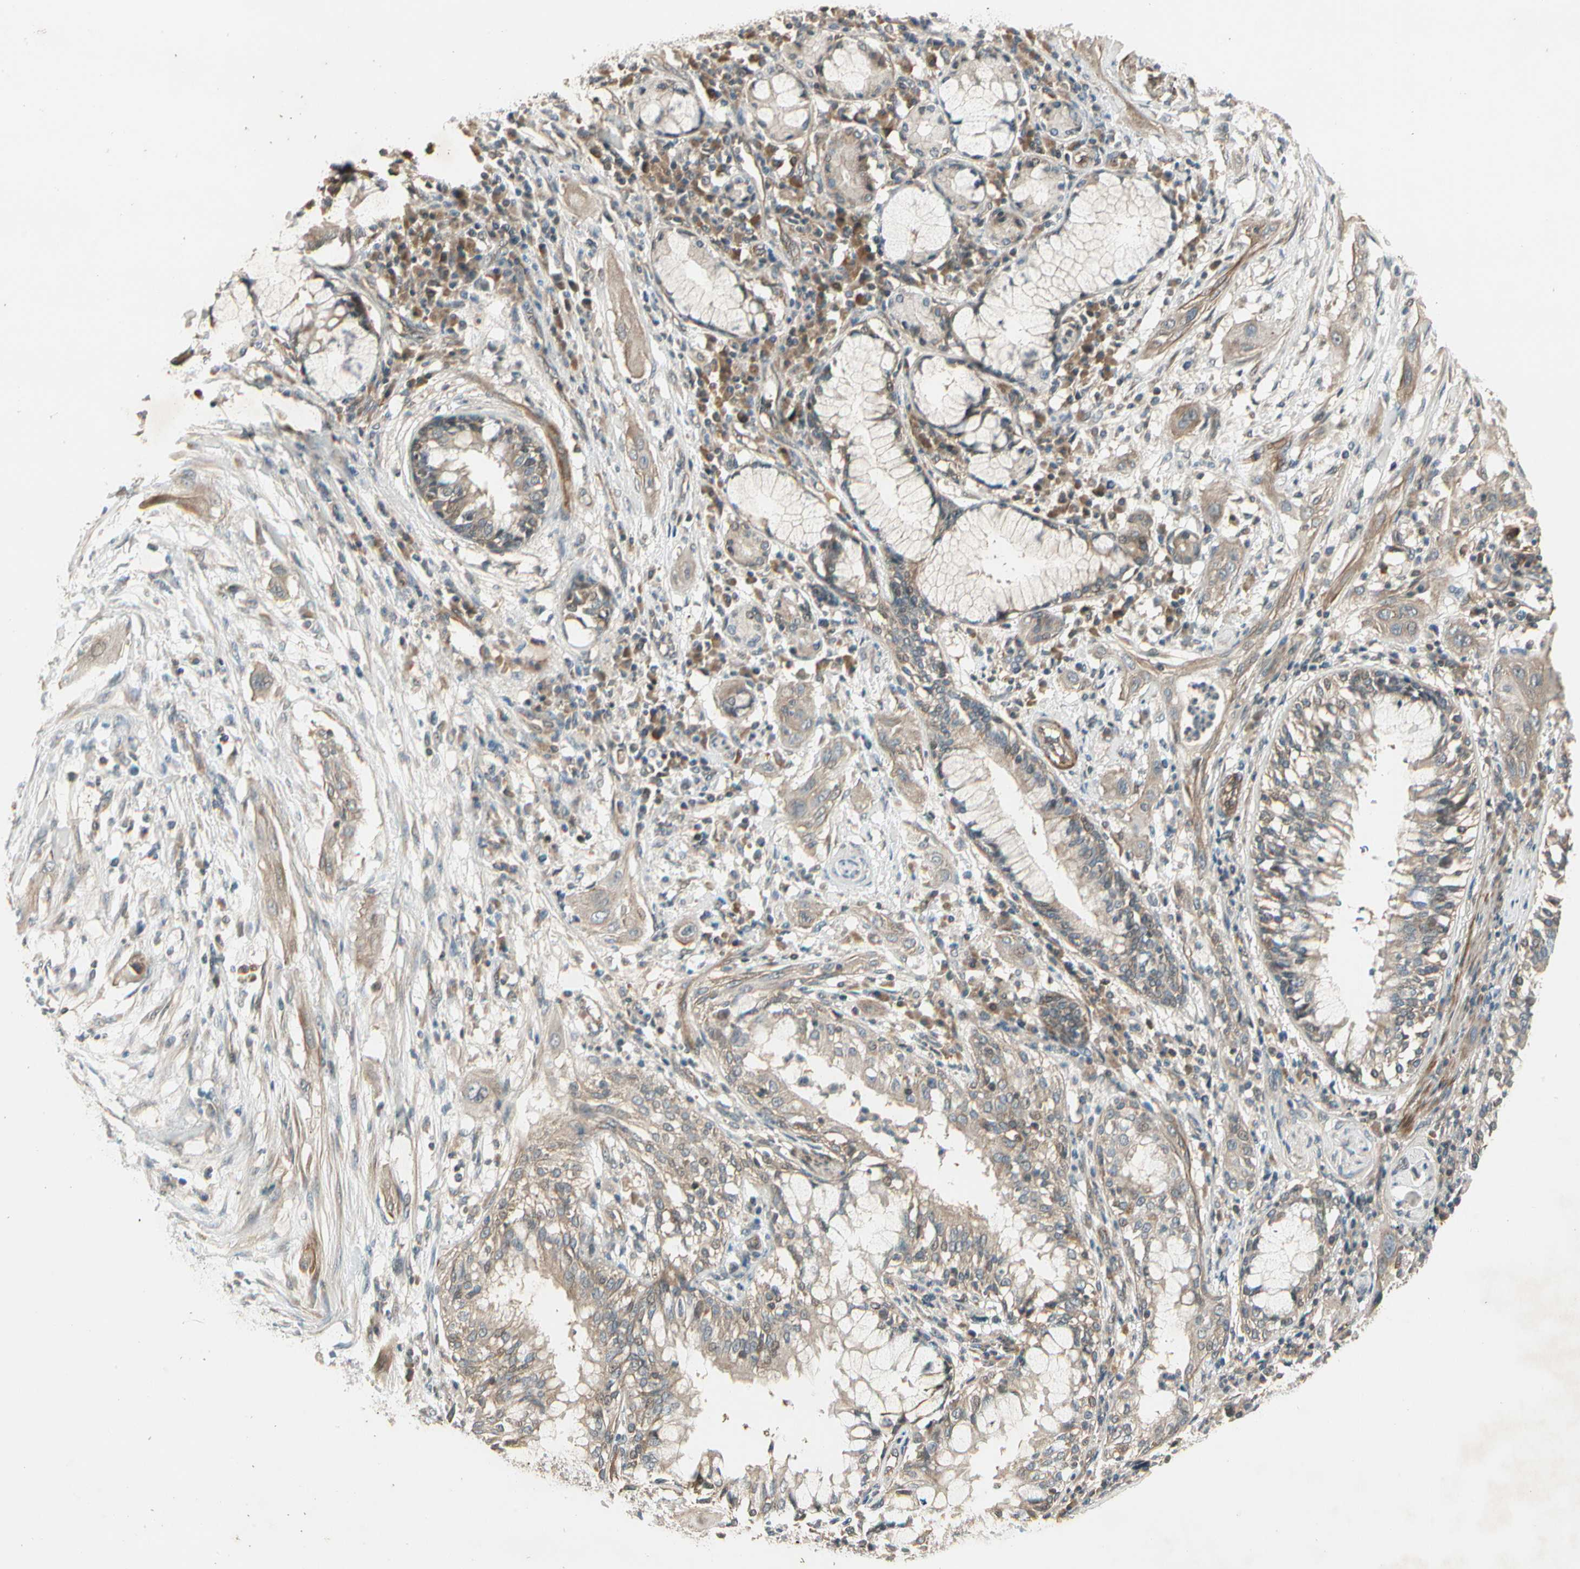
{"staining": {"intensity": "weak", "quantity": ">75%", "location": "cytoplasmic/membranous"}, "tissue": "lung cancer", "cell_type": "Tumor cells", "image_type": "cancer", "snomed": [{"axis": "morphology", "description": "Squamous cell carcinoma, NOS"}, {"axis": "topography", "description": "Lung"}], "caption": "Human lung squamous cell carcinoma stained for a protein (brown) reveals weak cytoplasmic/membranous positive expression in about >75% of tumor cells.", "gene": "ACVR1", "patient": {"sex": "female", "age": 47}}